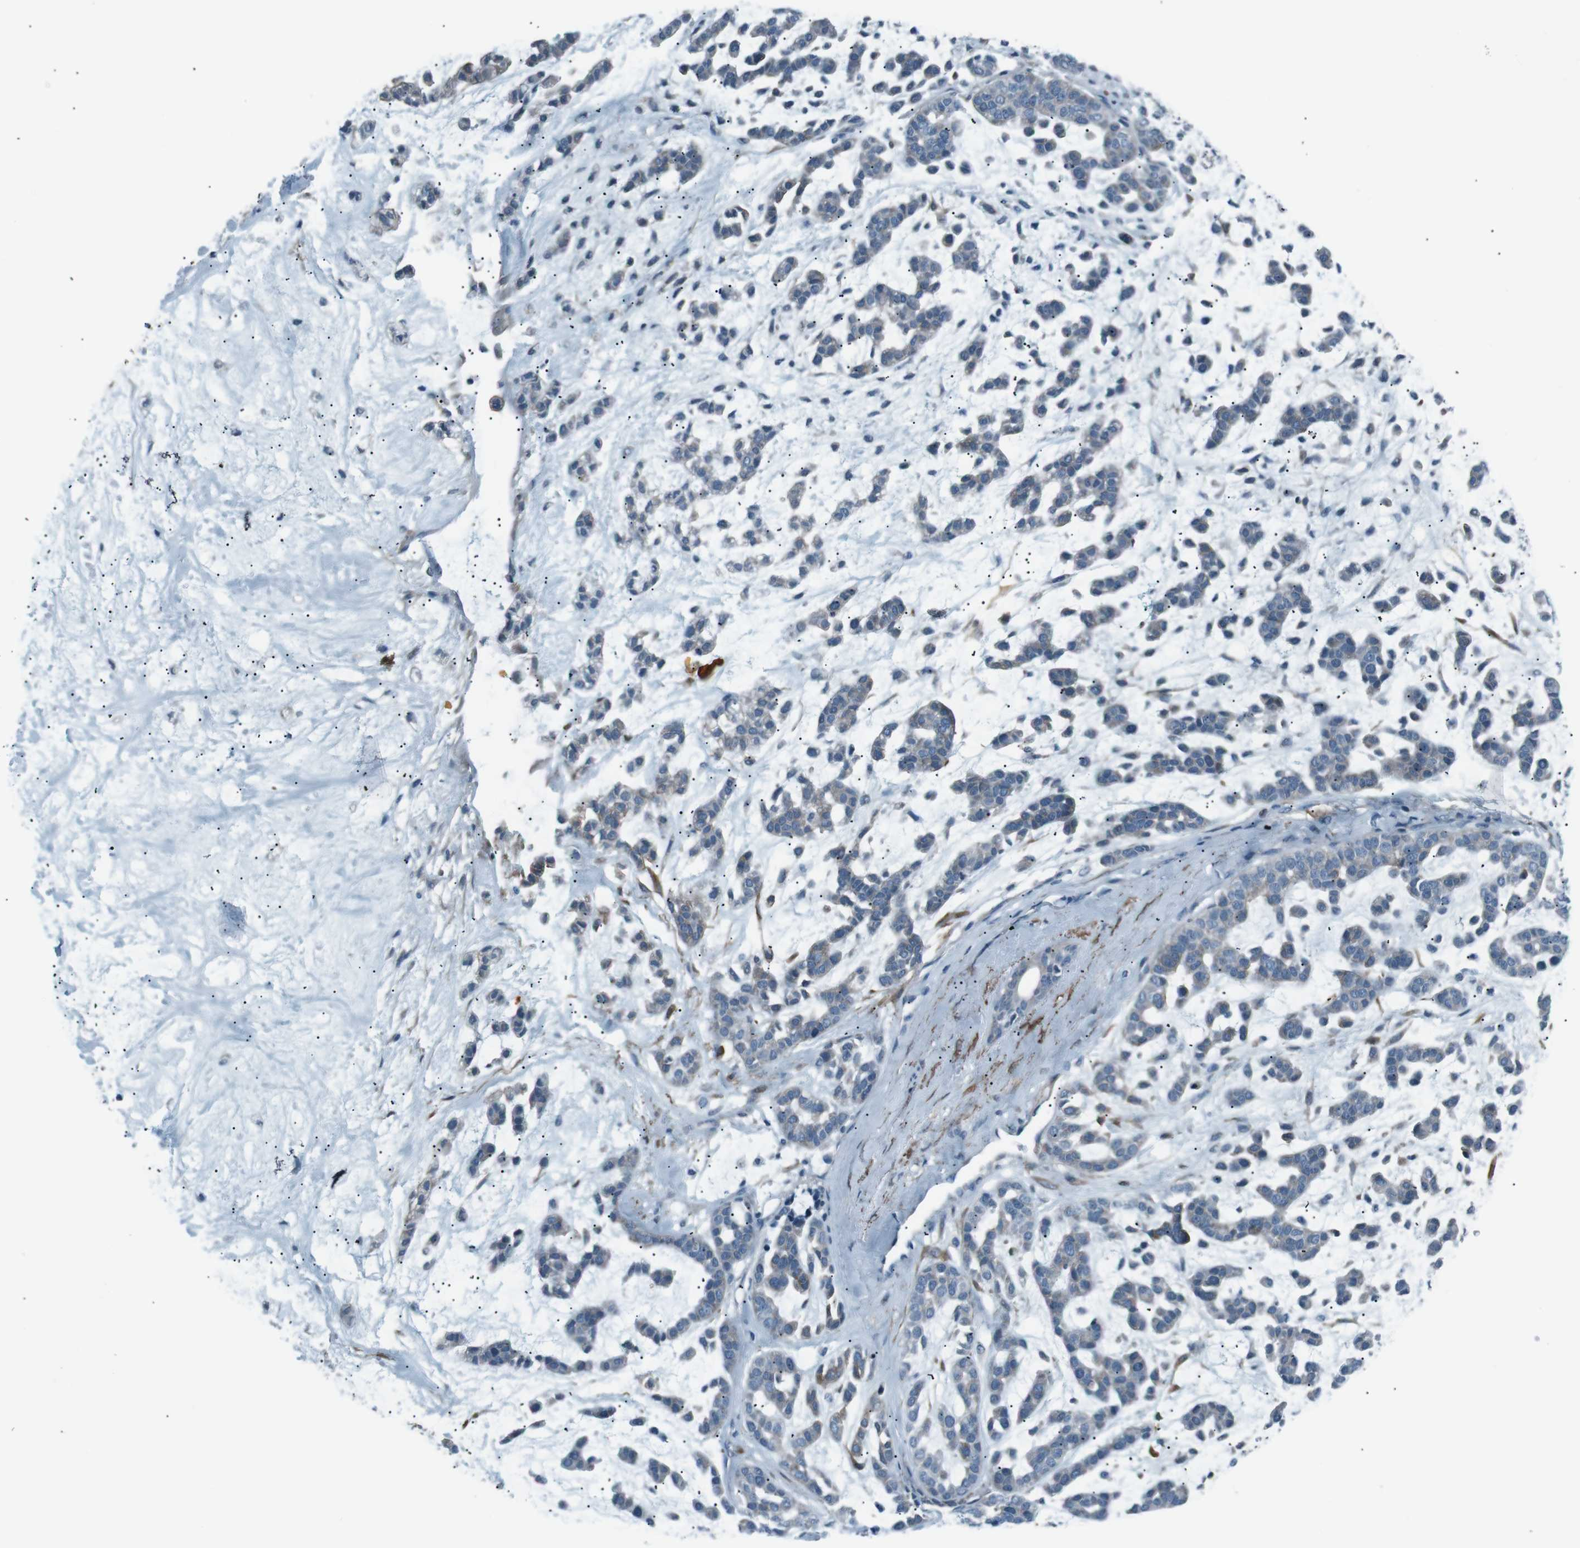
{"staining": {"intensity": "negative", "quantity": "none", "location": "none"}, "tissue": "head and neck cancer", "cell_type": "Tumor cells", "image_type": "cancer", "snomed": [{"axis": "morphology", "description": "Adenocarcinoma, NOS"}, {"axis": "morphology", "description": "Adenoma, NOS"}, {"axis": "topography", "description": "Head-Neck"}], "caption": "Immunohistochemical staining of head and neck cancer (adenoma) displays no significant expression in tumor cells. Brightfield microscopy of IHC stained with DAB (brown) and hematoxylin (blue), captured at high magnification.", "gene": "PDLIM5", "patient": {"sex": "female", "age": 55}}